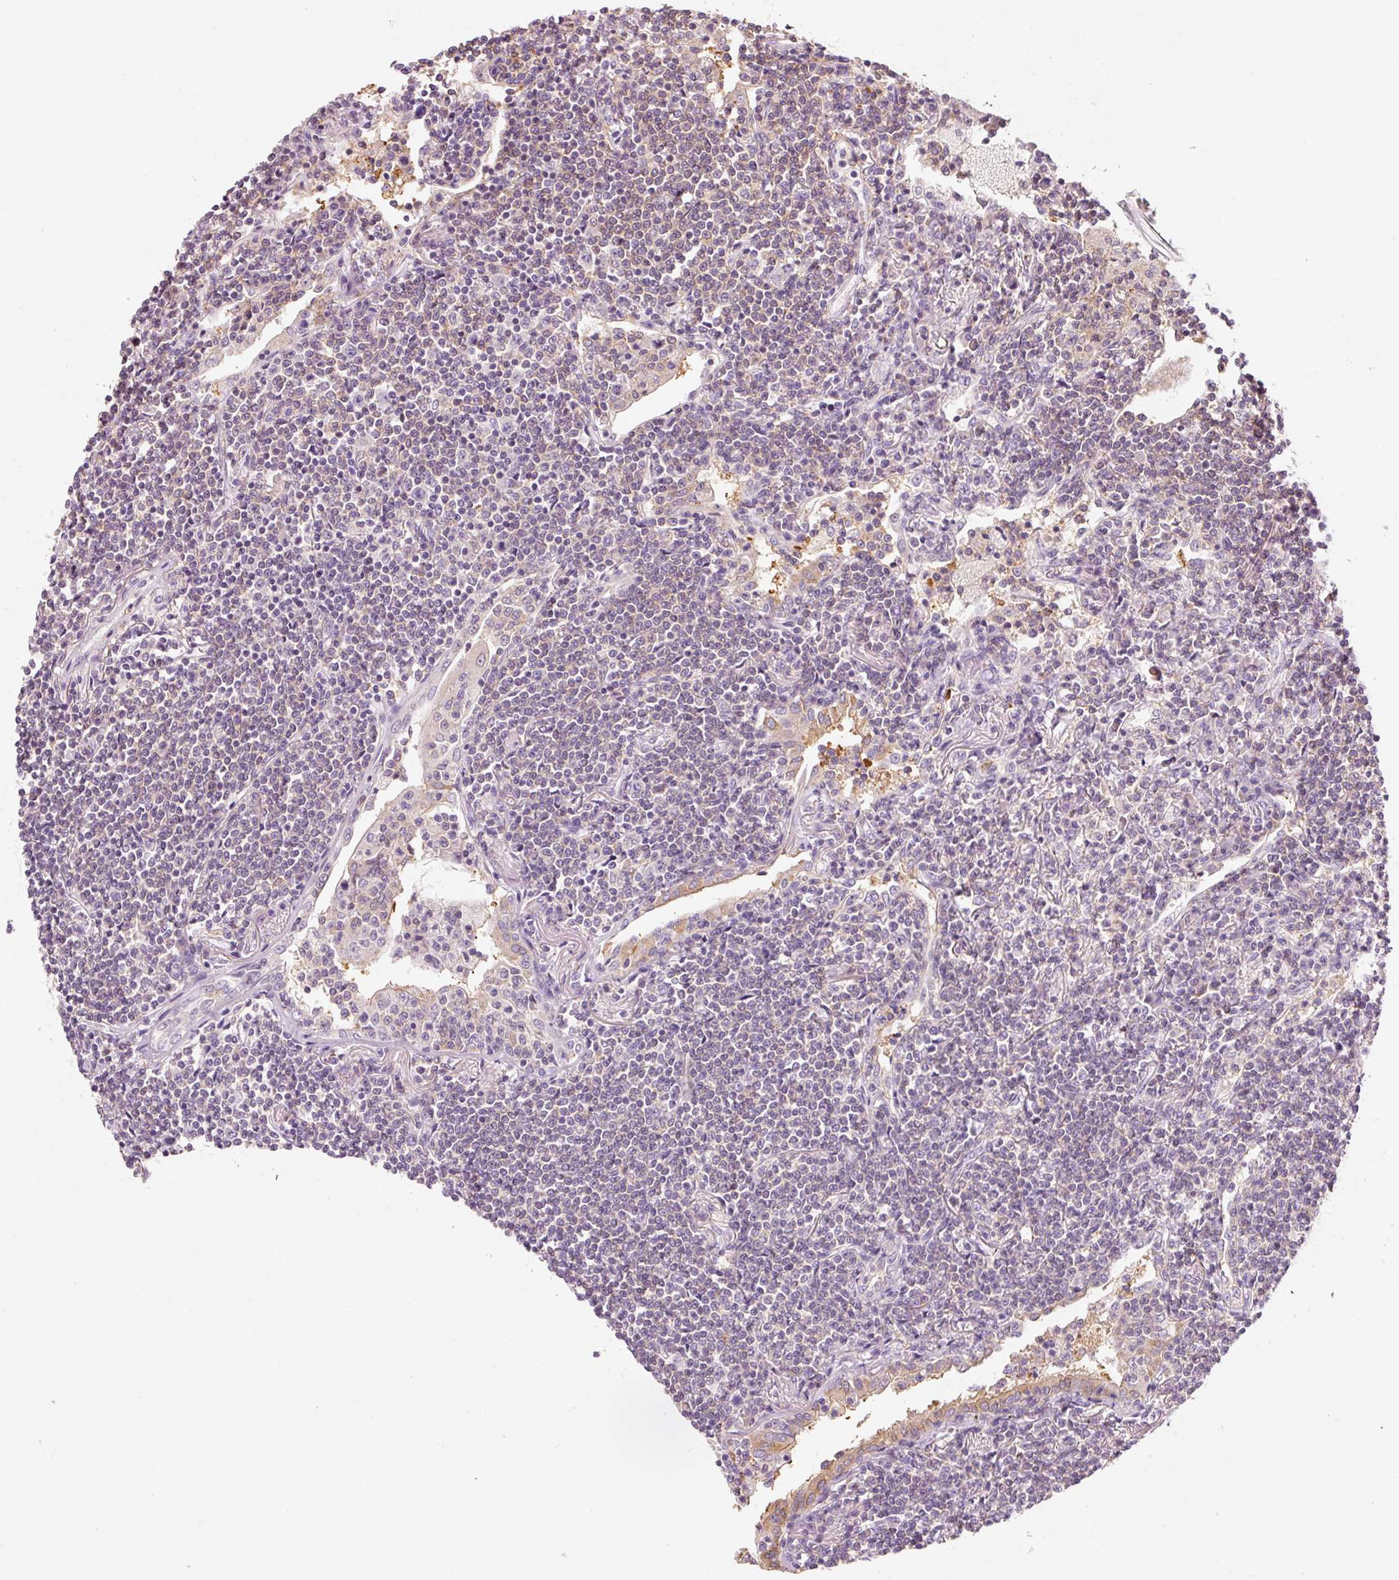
{"staining": {"intensity": "negative", "quantity": "none", "location": "none"}, "tissue": "lymphoma", "cell_type": "Tumor cells", "image_type": "cancer", "snomed": [{"axis": "morphology", "description": "Malignant lymphoma, non-Hodgkin's type, Low grade"}, {"axis": "topography", "description": "Lung"}], "caption": "Immunohistochemistry (IHC) of human low-grade malignant lymphoma, non-Hodgkin's type exhibits no expression in tumor cells.", "gene": "OR8K1", "patient": {"sex": "female", "age": 71}}